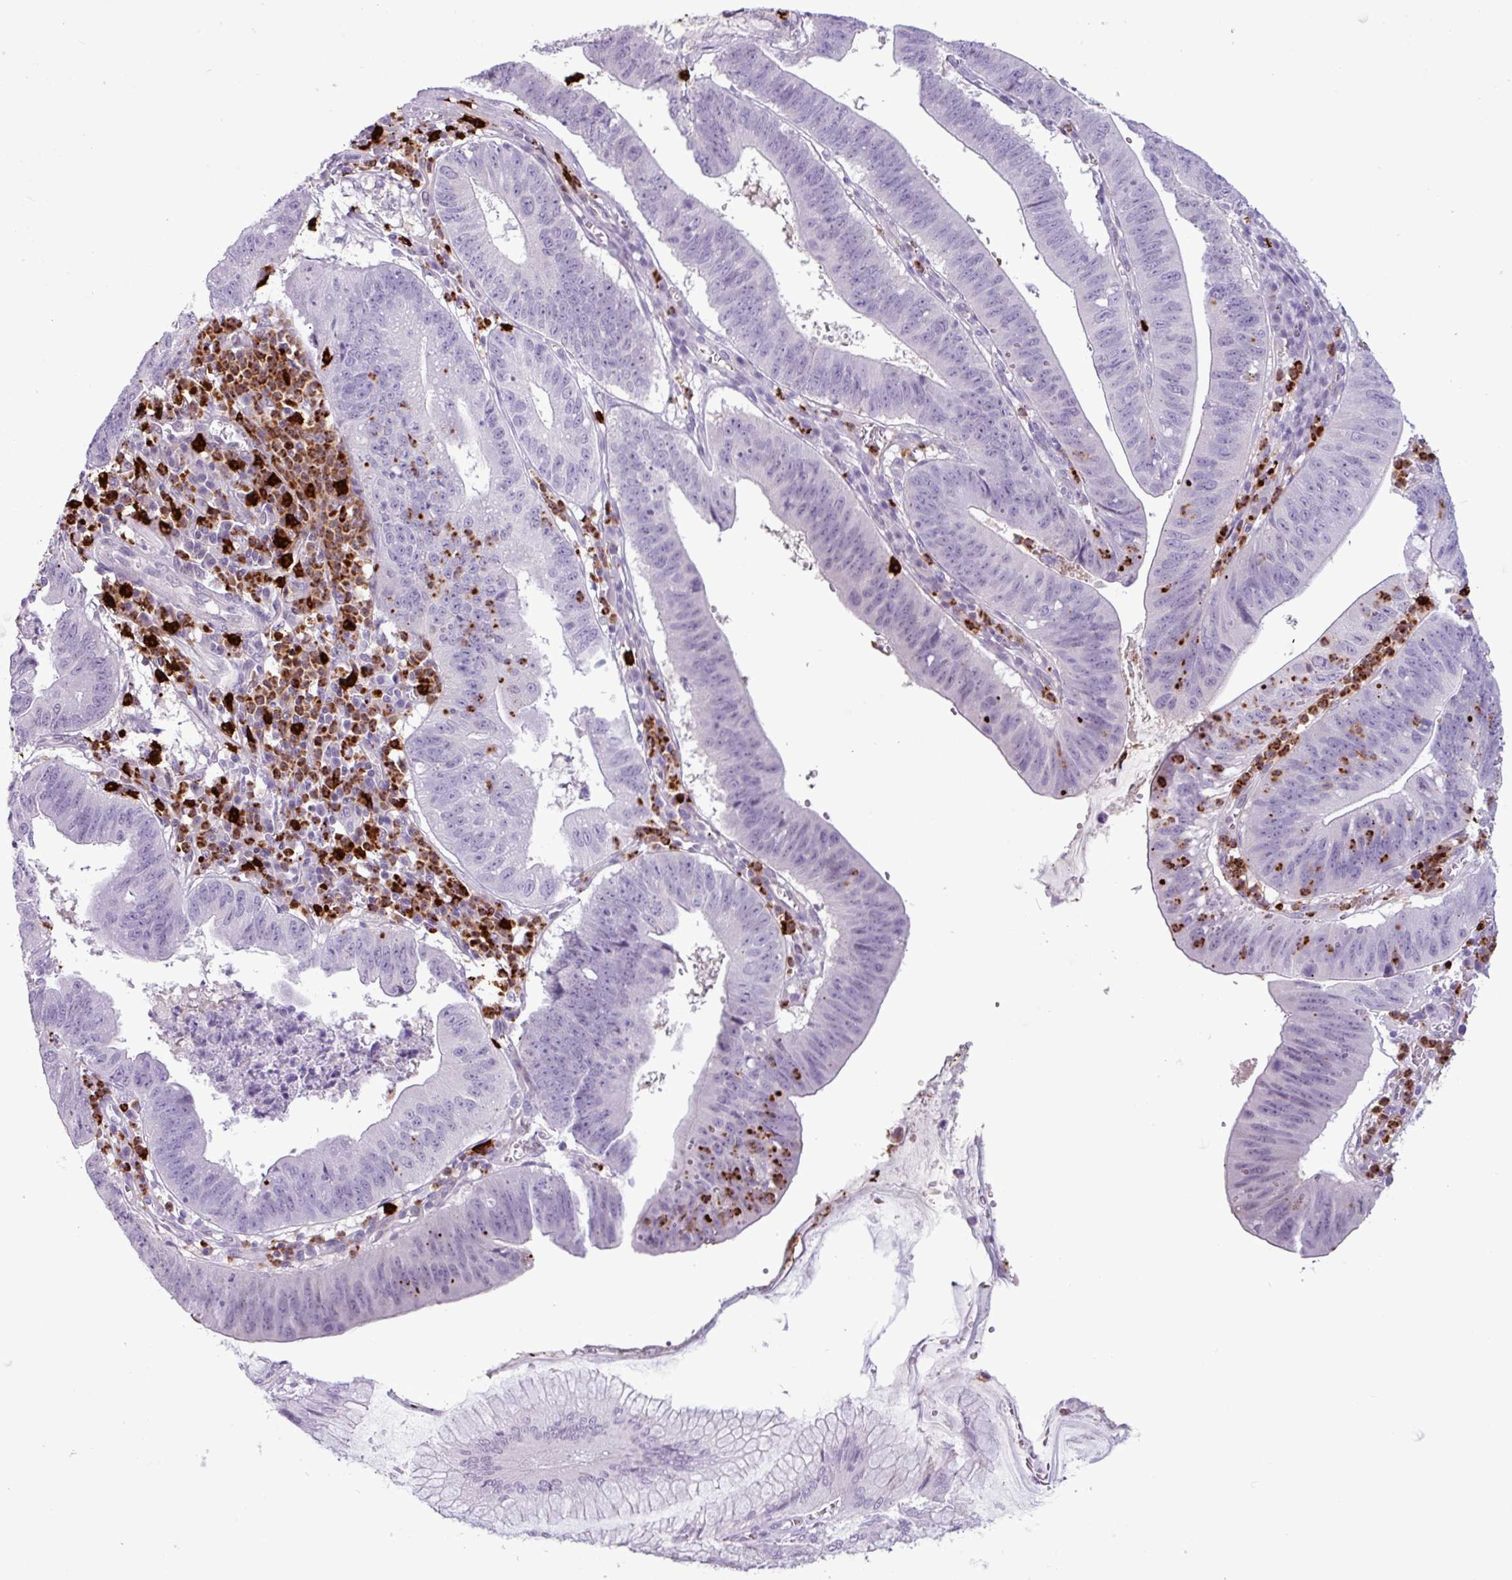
{"staining": {"intensity": "negative", "quantity": "none", "location": "none"}, "tissue": "stomach cancer", "cell_type": "Tumor cells", "image_type": "cancer", "snomed": [{"axis": "morphology", "description": "Adenocarcinoma, NOS"}, {"axis": "topography", "description": "Stomach"}], "caption": "Stomach cancer (adenocarcinoma) stained for a protein using IHC demonstrates no positivity tumor cells.", "gene": "TMEM178A", "patient": {"sex": "male", "age": 59}}